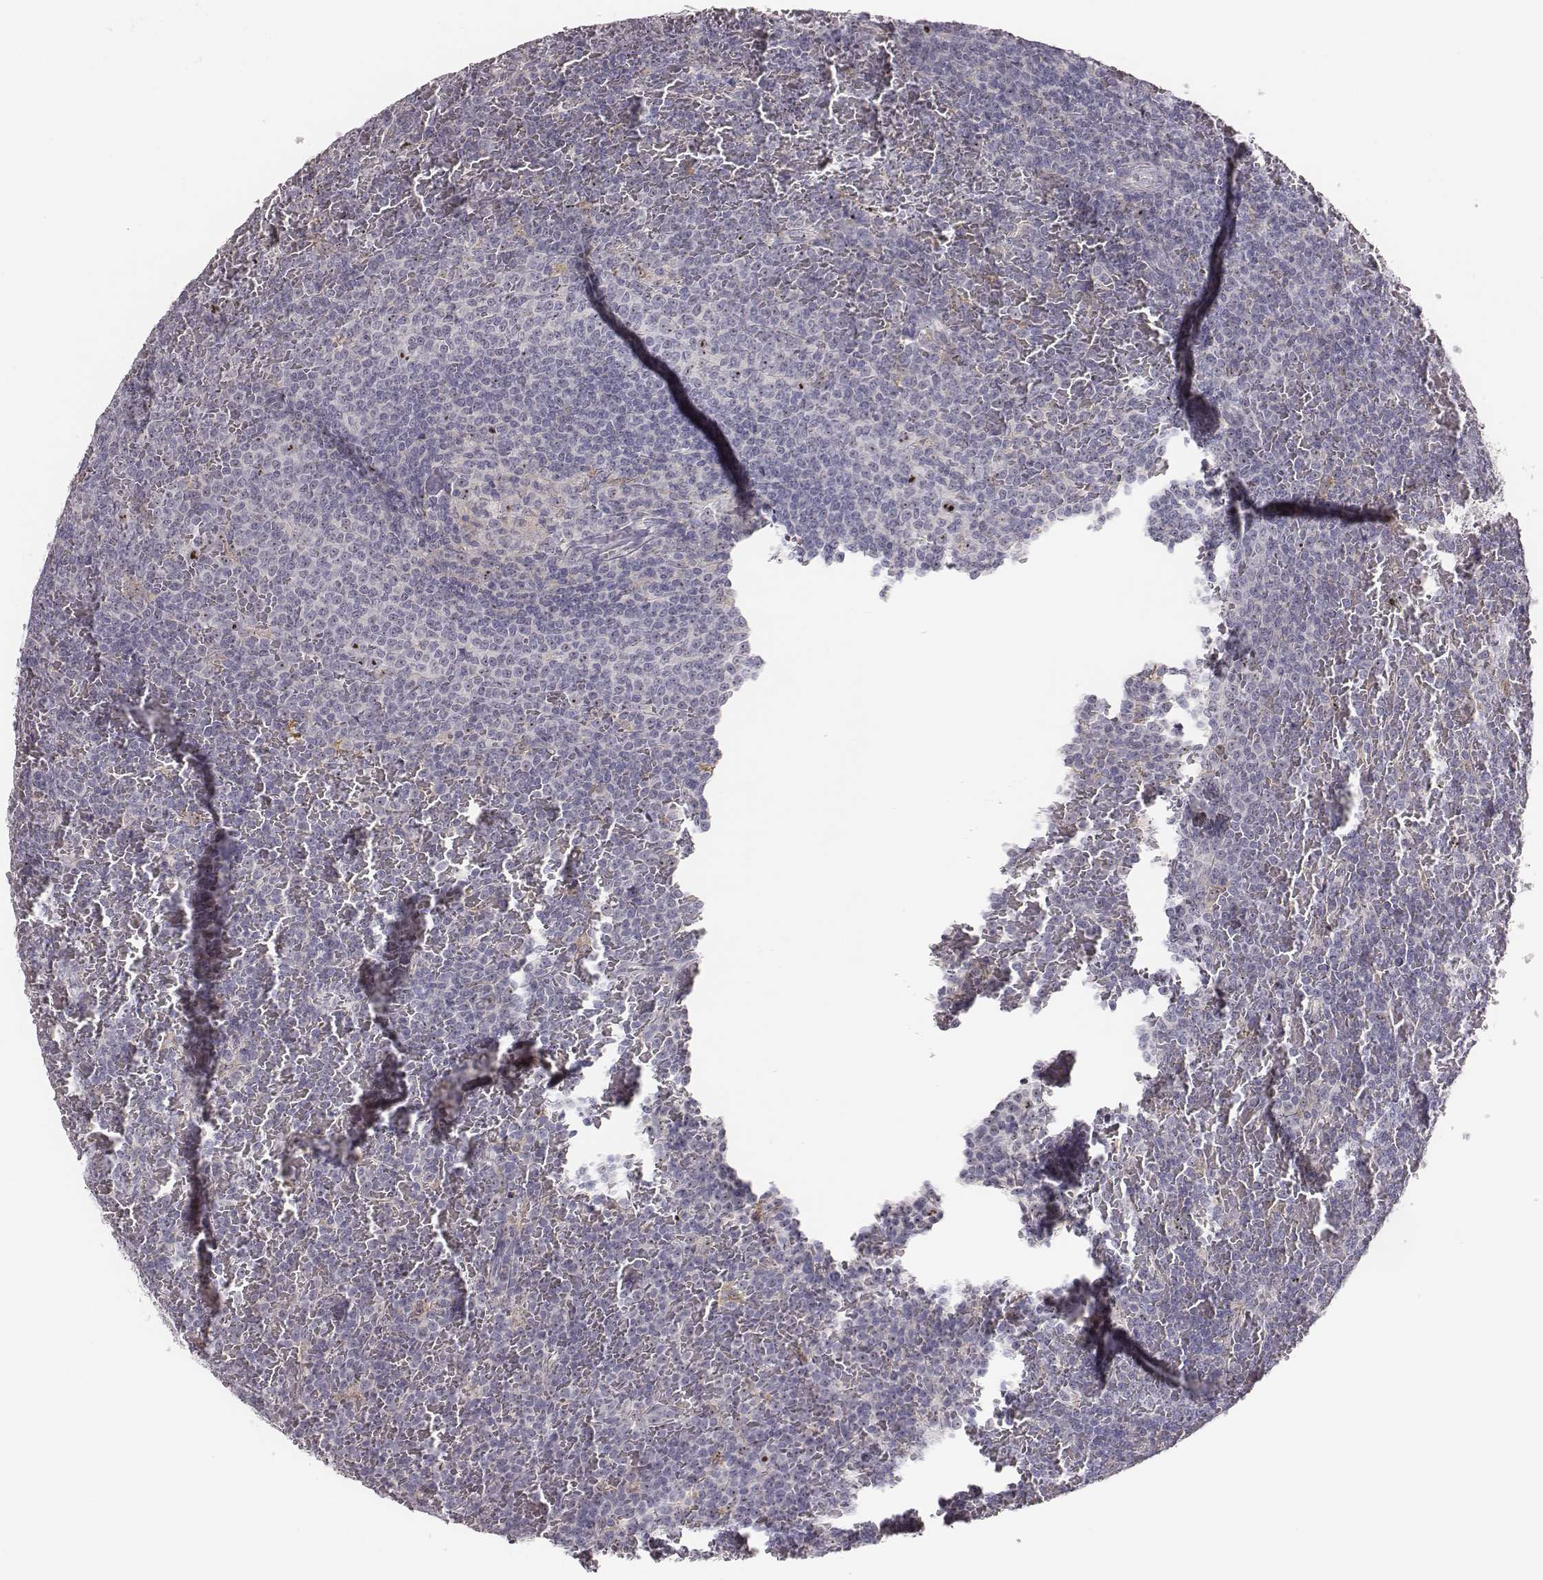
{"staining": {"intensity": "strong", "quantity": "<25%", "location": "nuclear"}, "tissue": "lymphoma", "cell_type": "Tumor cells", "image_type": "cancer", "snomed": [{"axis": "morphology", "description": "Malignant lymphoma, non-Hodgkin's type, Low grade"}, {"axis": "topography", "description": "Spleen"}], "caption": "Protein staining of malignant lymphoma, non-Hodgkin's type (low-grade) tissue reveals strong nuclear expression in about <25% of tumor cells.", "gene": "NIFK", "patient": {"sex": "female", "age": 77}}